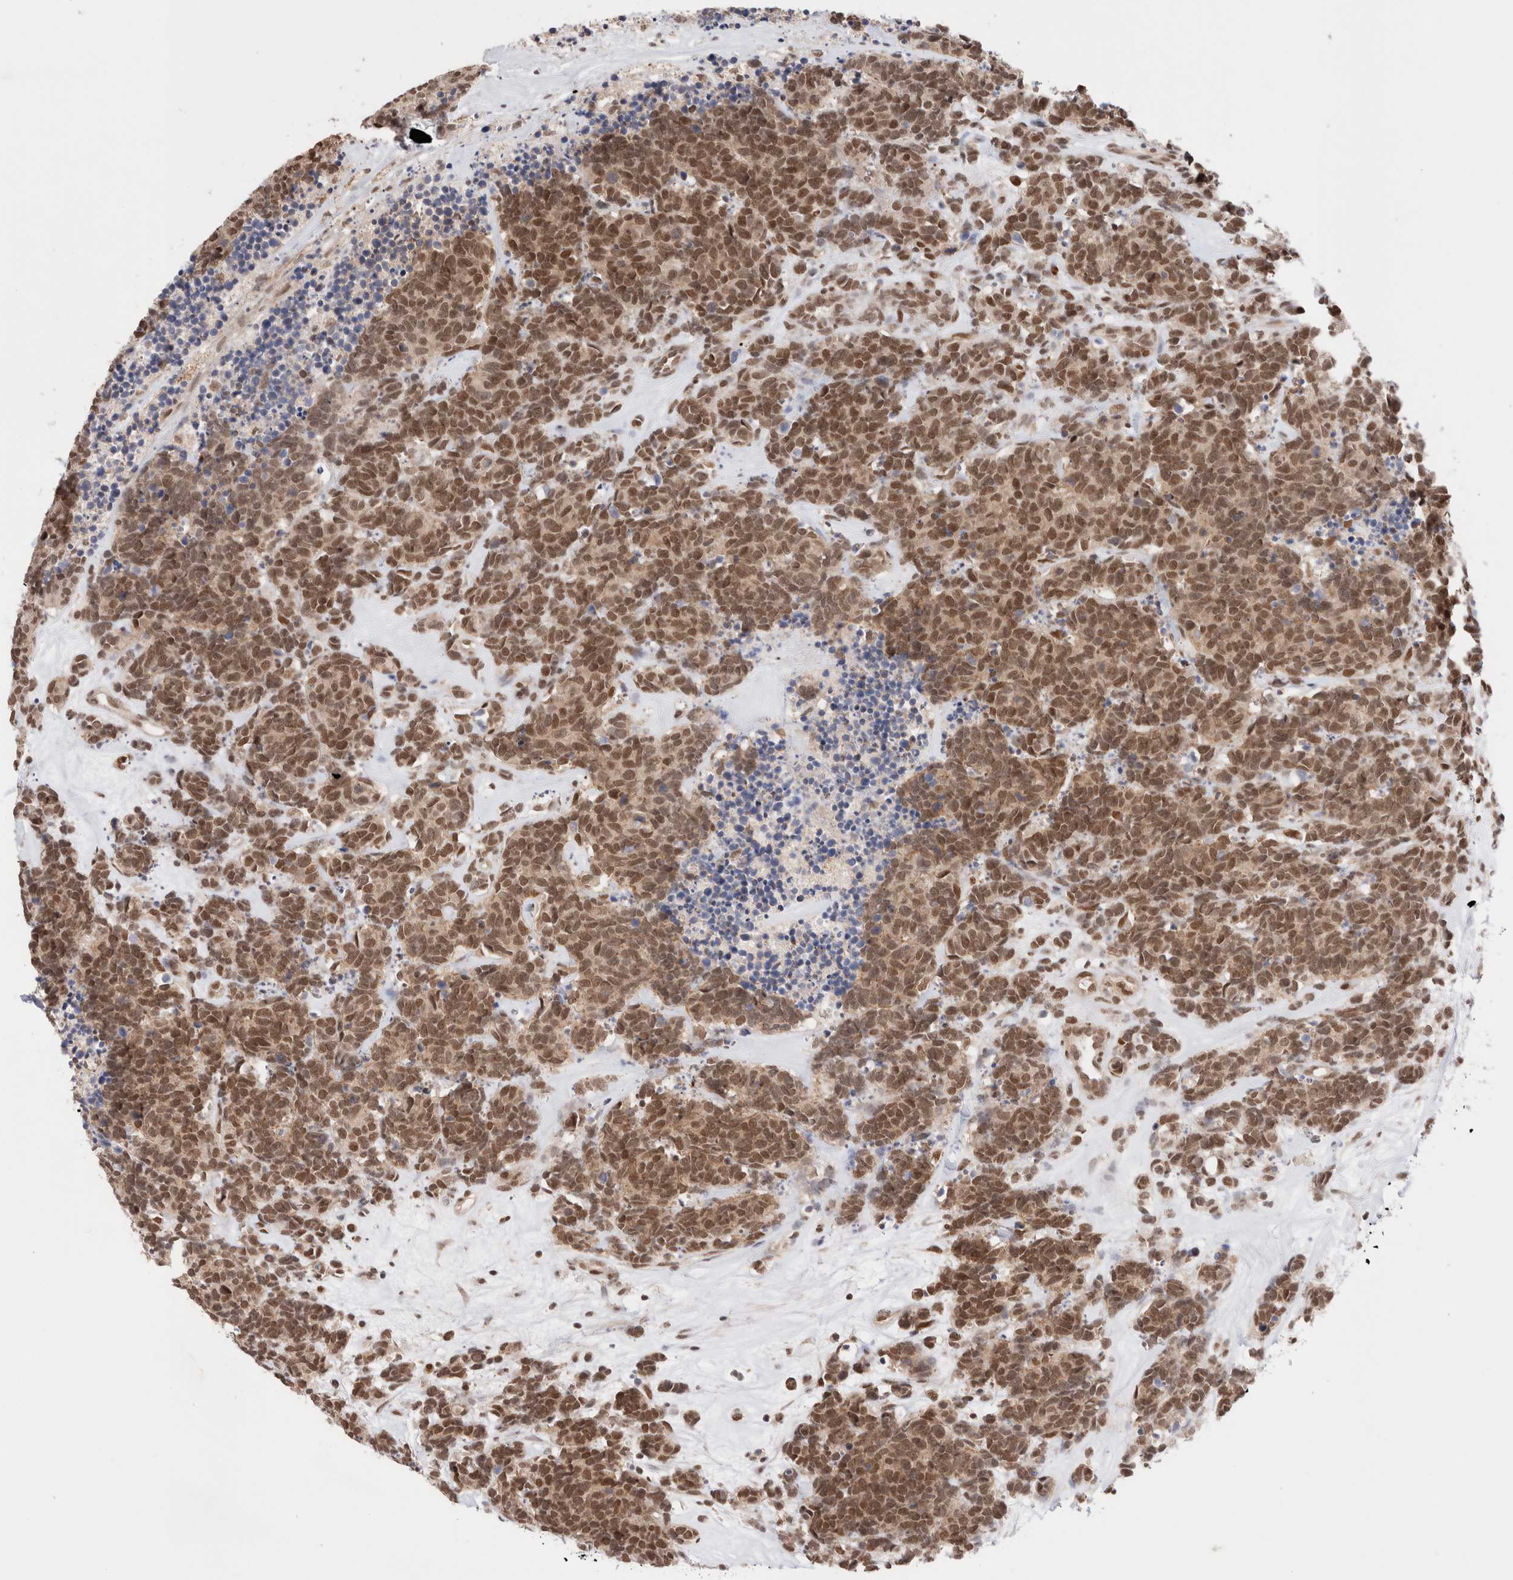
{"staining": {"intensity": "moderate", "quantity": ">75%", "location": "nuclear"}, "tissue": "carcinoid", "cell_type": "Tumor cells", "image_type": "cancer", "snomed": [{"axis": "morphology", "description": "Carcinoma, NOS"}, {"axis": "morphology", "description": "Carcinoid, malignant, NOS"}, {"axis": "topography", "description": "Urinary bladder"}], "caption": "Carcinoma stained with immunohistochemistry displays moderate nuclear staining in approximately >75% of tumor cells.", "gene": "GATAD2A", "patient": {"sex": "male", "age": 57}}